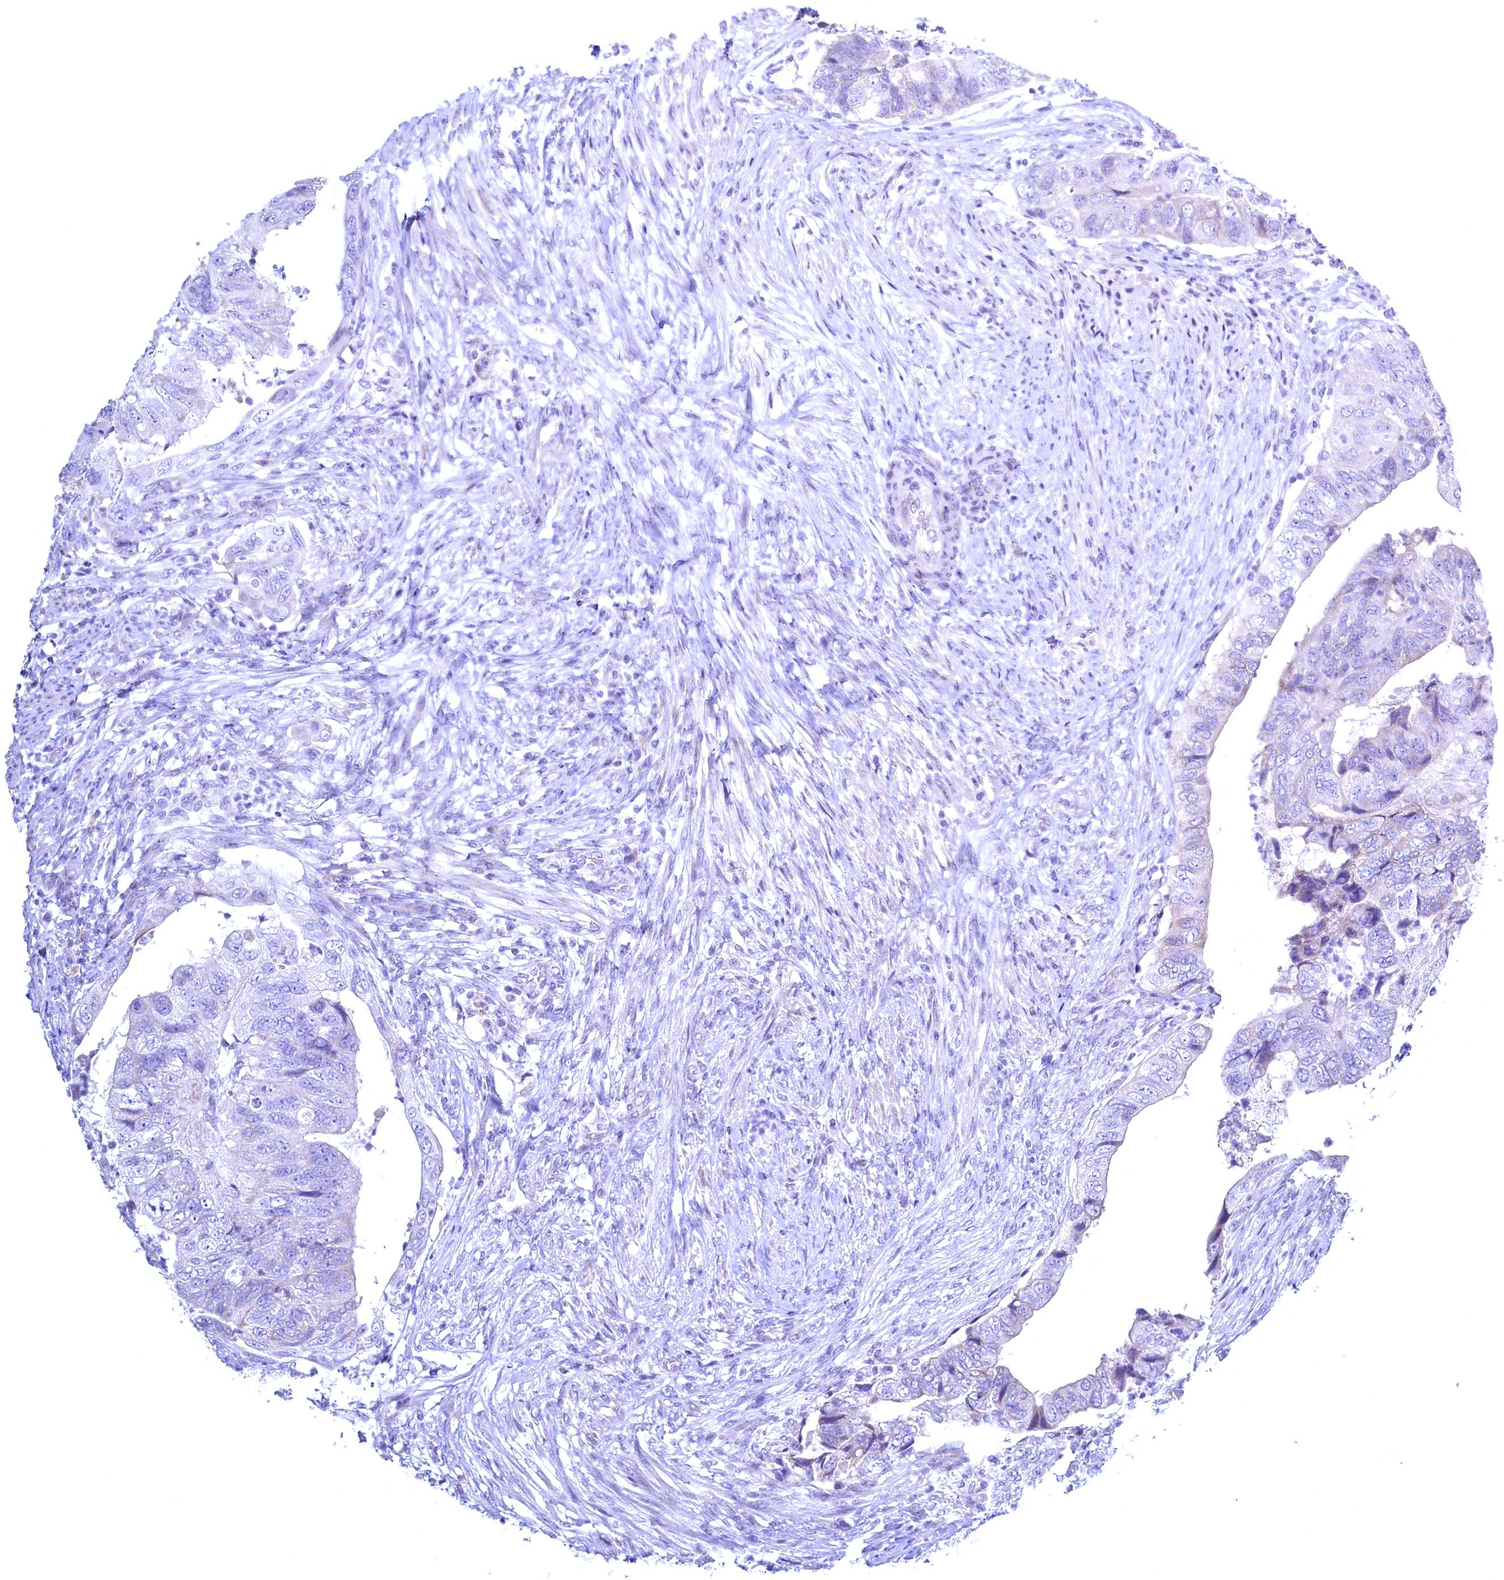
{"staining": {"intensity": "negative", "quantity": "none", "location": "none"}, "tissue": "colorectal cancer", "cell_type": "Tumor cells", "image_type": "cancer", "snomed": [{"axis": "morphology", "description": "Adenocarcinoma, NOS"}, {"axis": "topography", "description": "Rectum"}], "caption": "Immunohistochemistry (IHC) of colorectal adenocarcinoma demonstrates no positivity in tumor cells. (DAB (3,3'-diaminobenzidine) immunohistochemistry (IHC), high magnification).", "gene": "MAP1LC3A", "patient": {"sex": "male", "age": 63}}